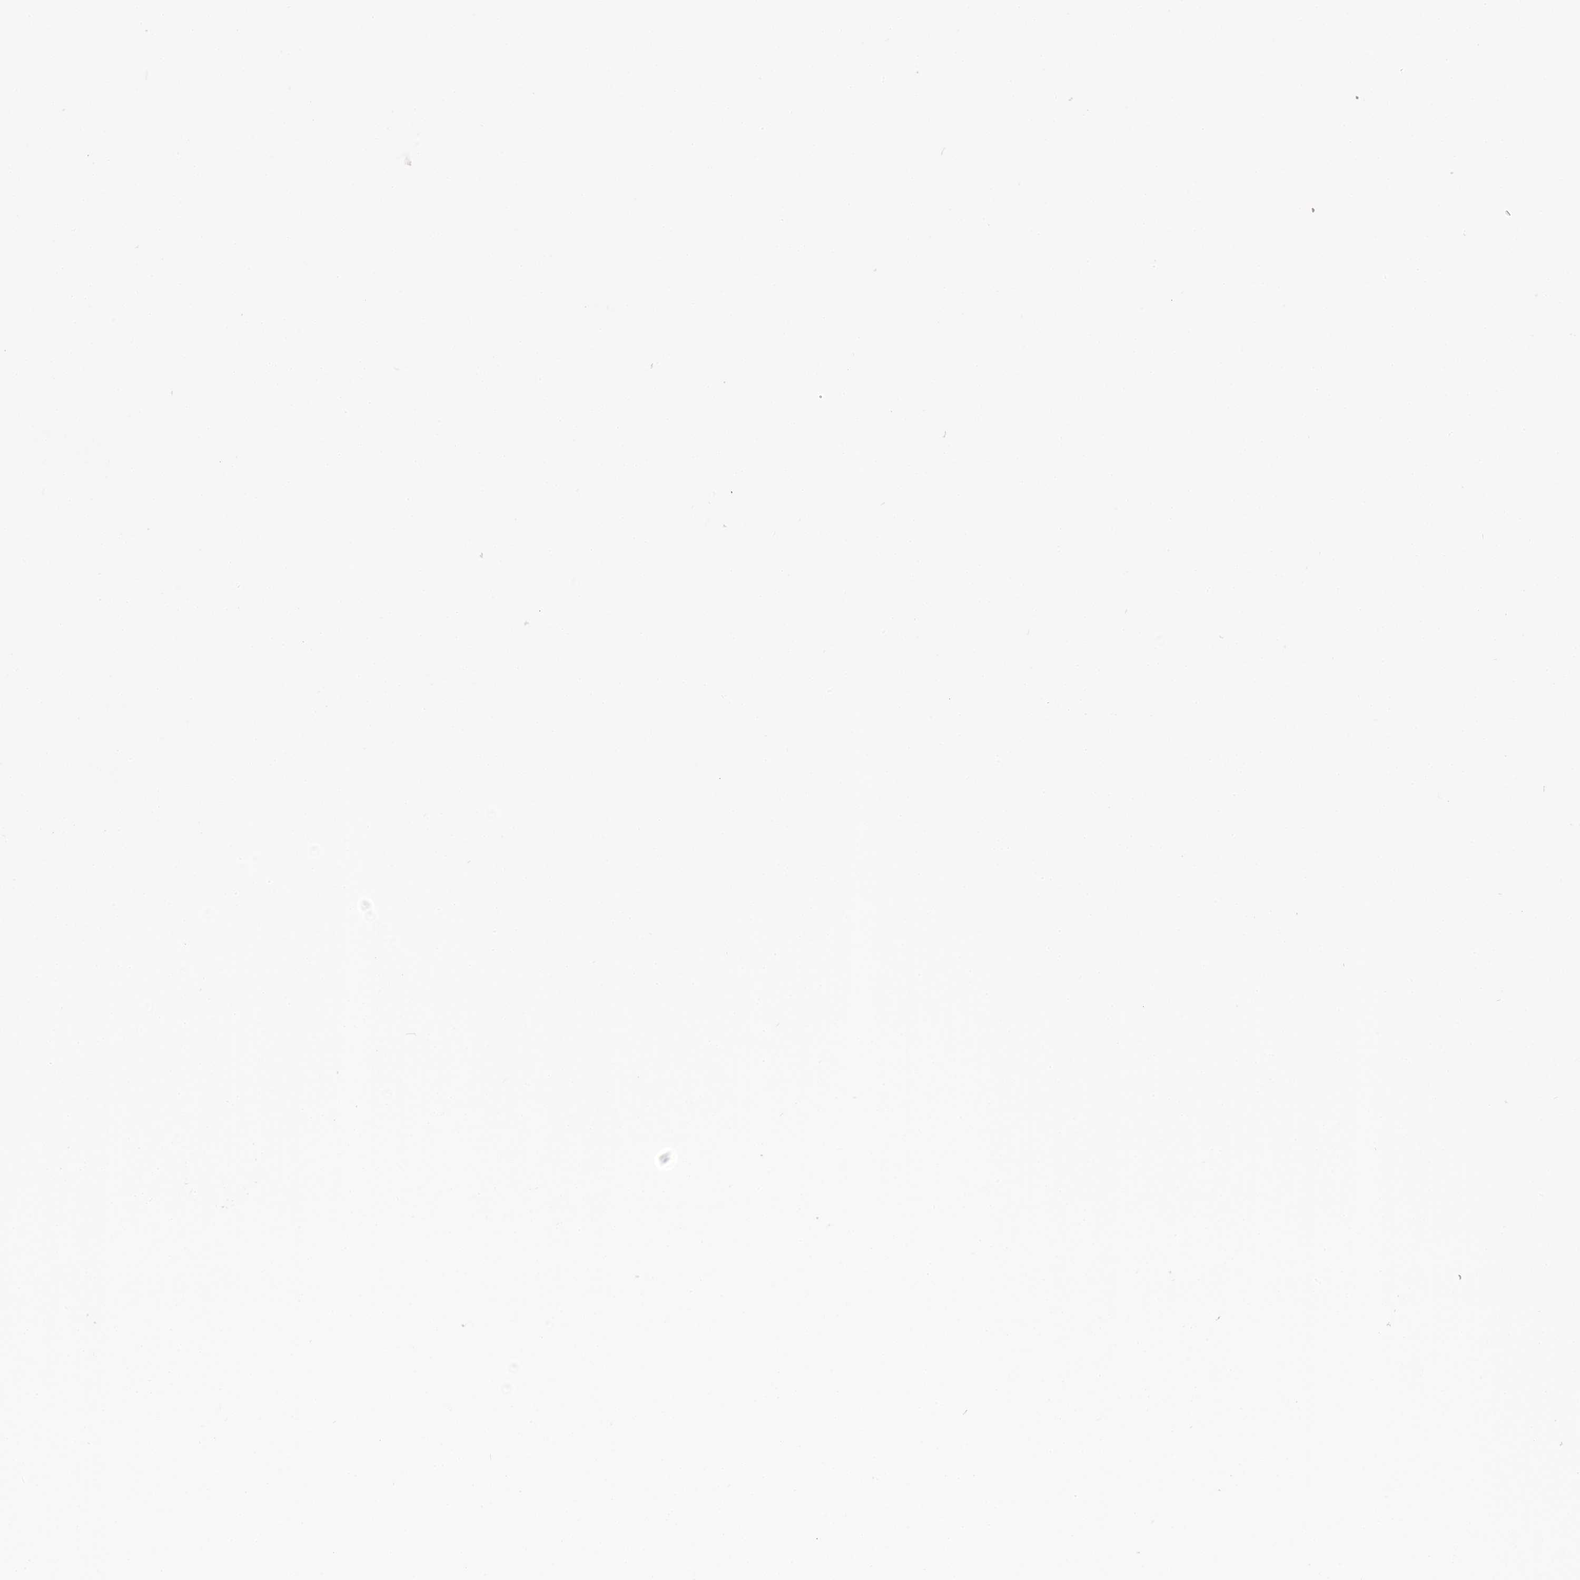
{"staining": {"intensity": "moderate", "quantity": "<25%", "location": "cytoplasmic/membranous"}, "tissue": "parathyroid gland", "cell_type": "Glandular cells", "image_type": "normal", "snomed": [{"axis": "morphology", "description": "Normal tissue, NOS"}, {"axis": "topography", "description": "Parathyroid gland"}], "caption": "Protein staining of normal parathyroid gland displays moderate cytoplasmic/membranous positivity in approximately <25% of glandular cells.", "gene": "ST7", "patient": {"sex": "female", "age": 56}}